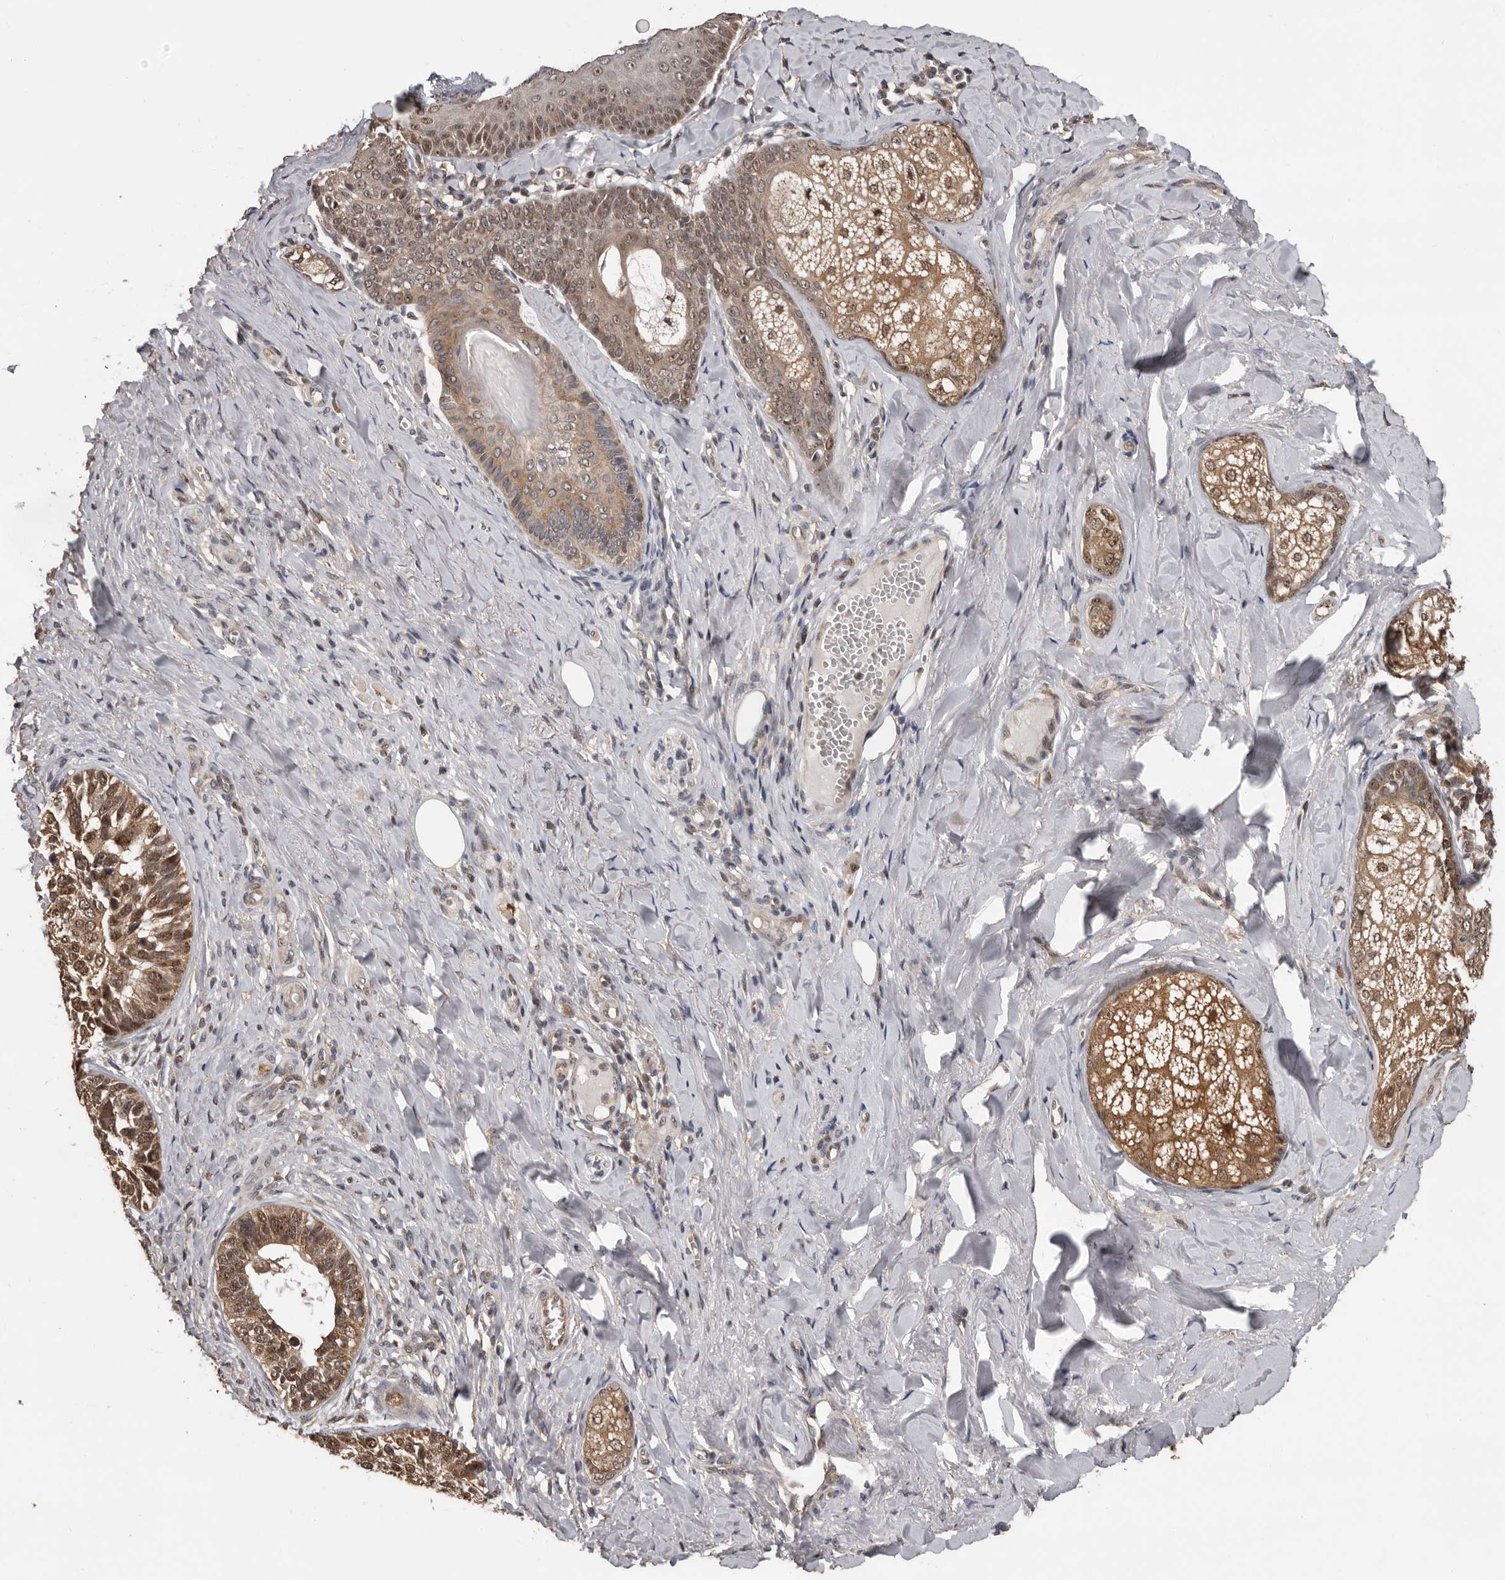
{"staining": {"intensity": "moderate", "quantity": ">75%", "location": "cytoplasmic/membranous,nuclear"}, "tissue": "skin cancer", "cell_type": "Tumor cells", "image_type": "cancer", "snomed": [{"axis": "morphology", "description": "Basal cell carcinoma"}, {"axis": "topography", "description": "Skin"}], "caption": "Brown immunohistochemical staining in skin basal cell carcinoma demonstrates moderate cytoplasmic/membranous and nuclear expression in approximately >75% of tumor cells.", "gene": "VPS37A", "patient": {"sex": "male", "age": 62}}